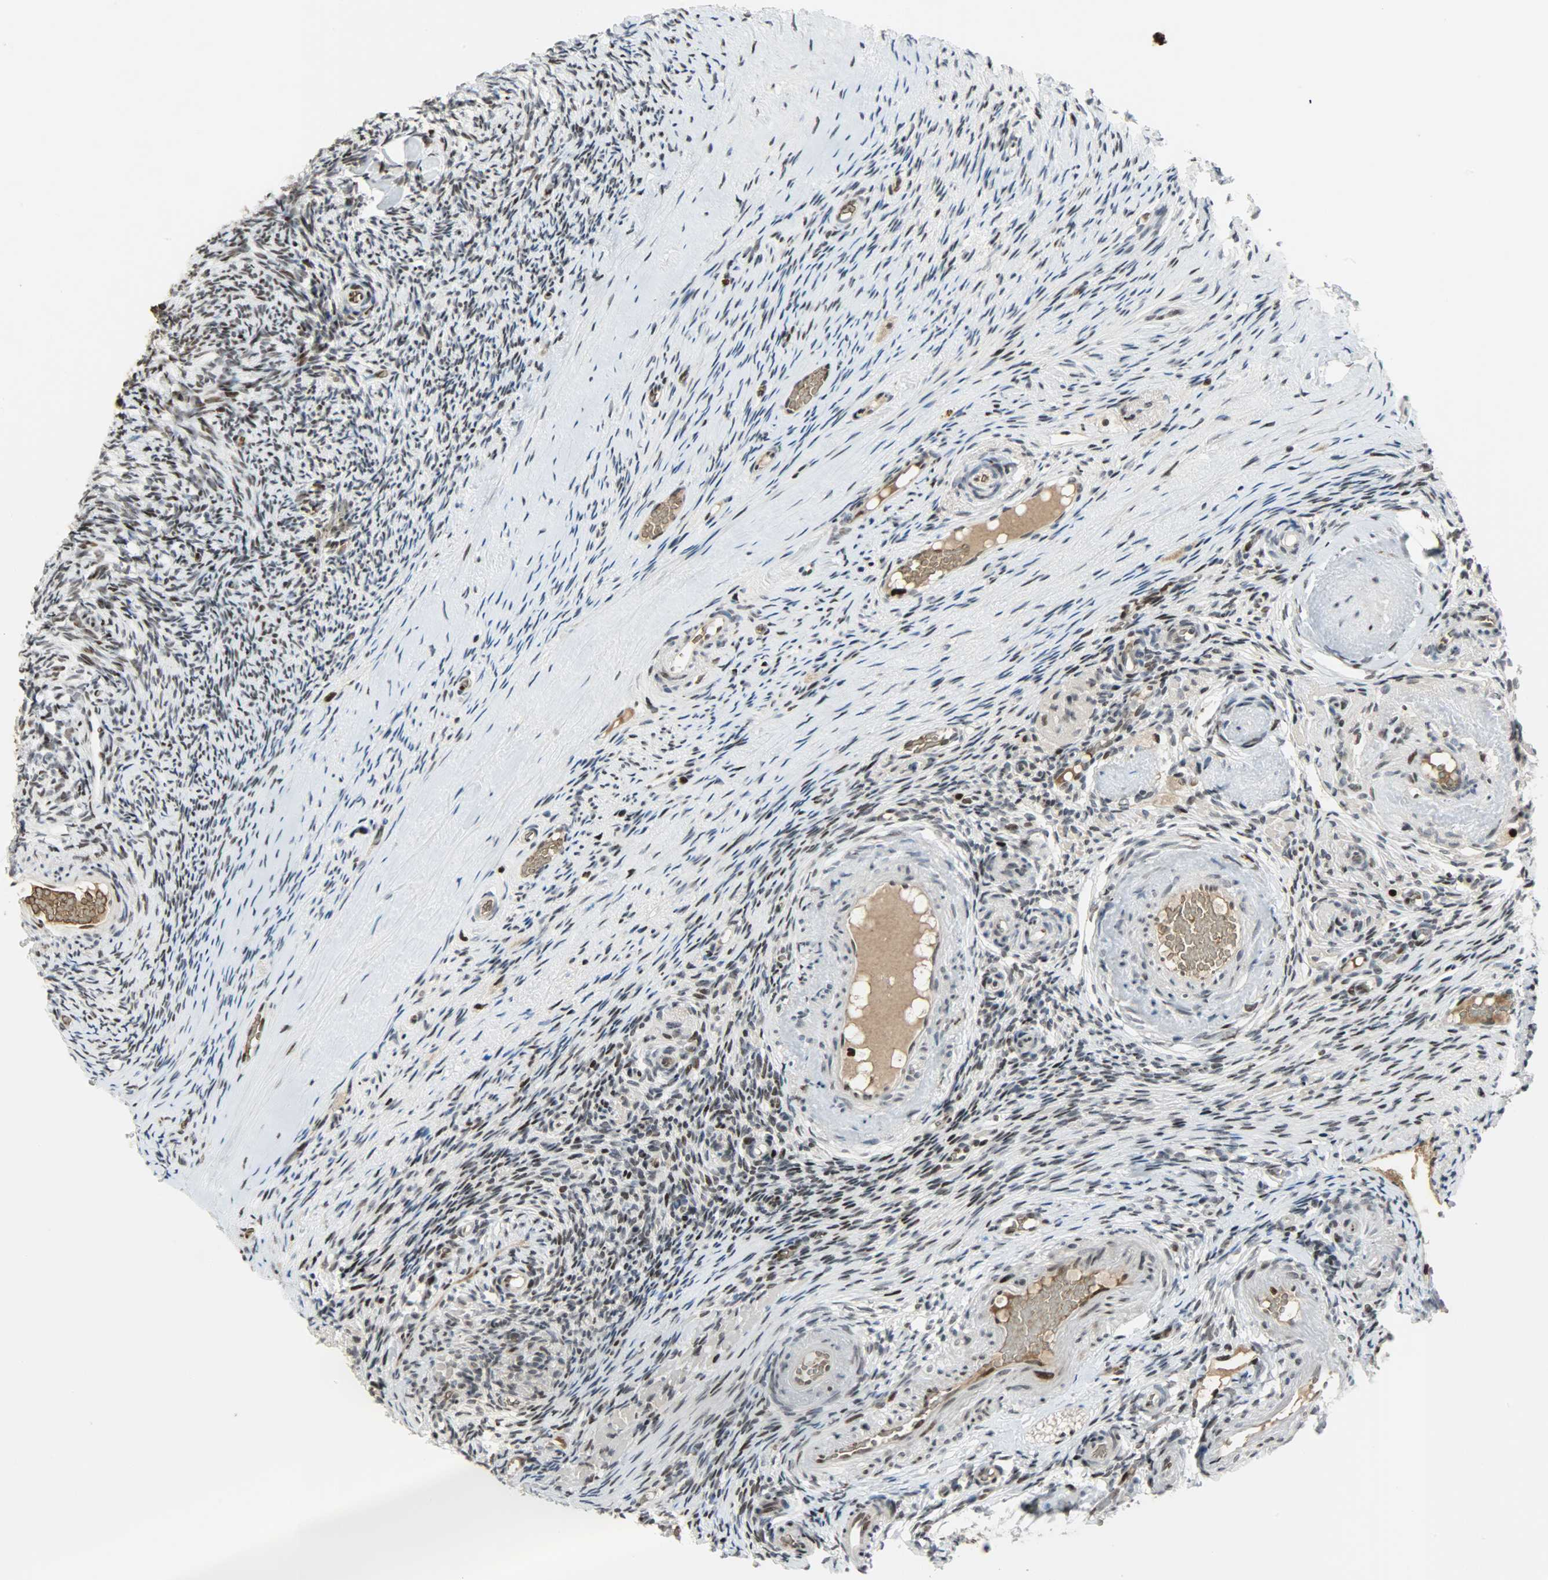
{"staining": {"intensity": "moderate", "quantity": "25%-75%", "location": "nuclear"}, "tissue": "ovary", "cell_type": "Ovarian stroma cells", "image_type": "normal", "snomed": [{"axis": "morphology", "description": "Normal tissue, NOS"}, {"axis": "topography", "description": "Ovary"}], "caption": "This histopathology image exhibits unremarkable ovary stained with immunohistochemistry to label a protein in brown. The nuclear of ovarian stroma cells show moderate positivity for the protein. Nuclei are counter-stained blue.", "gene": "SNAI1", "patient": {"sex": "female", "age": 60}}